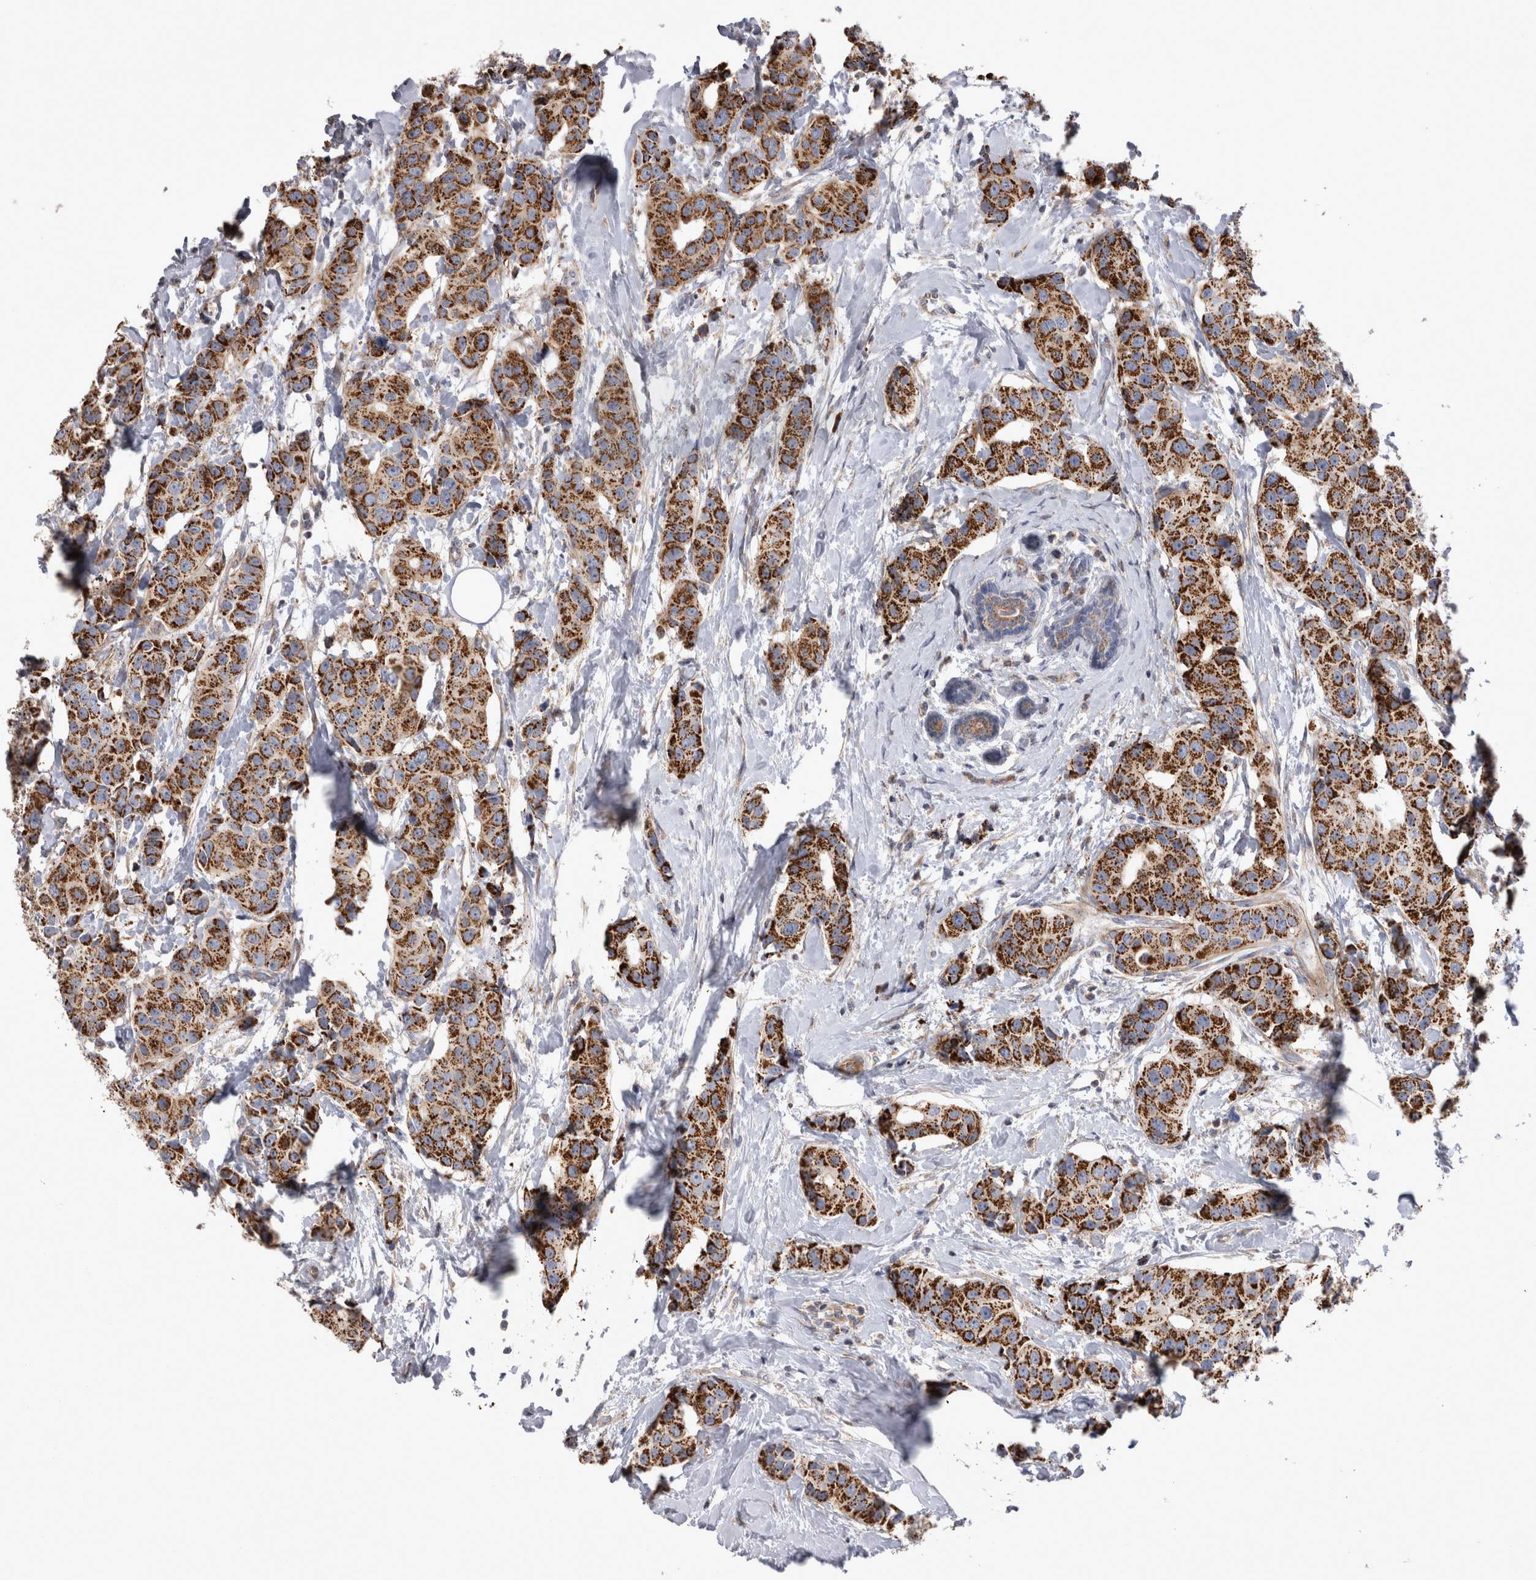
{"staining": {"intensity": "strong", "quantity": ">75%", "location": "cytoplasmic/membranous"}, "tissue": "breast cancer", "cell_type": "Tumor cells", "image_type": "cancer", "snomed": [{"axis": "morphology", "description": "Normal tissue, NOS"}, {"axis": "morphology", "description": "Duct carcinoma"}, {"axis": "topography", "description": "Breast"}], "caption": "Brown immunohistochemical staining in breast intraductal carcinoma shows strong cytoplasmic/membranous staining in about >75% of tumor cells.", "gene": "TSPOAP1", "patient": {"sex": "female", "age": 39}}